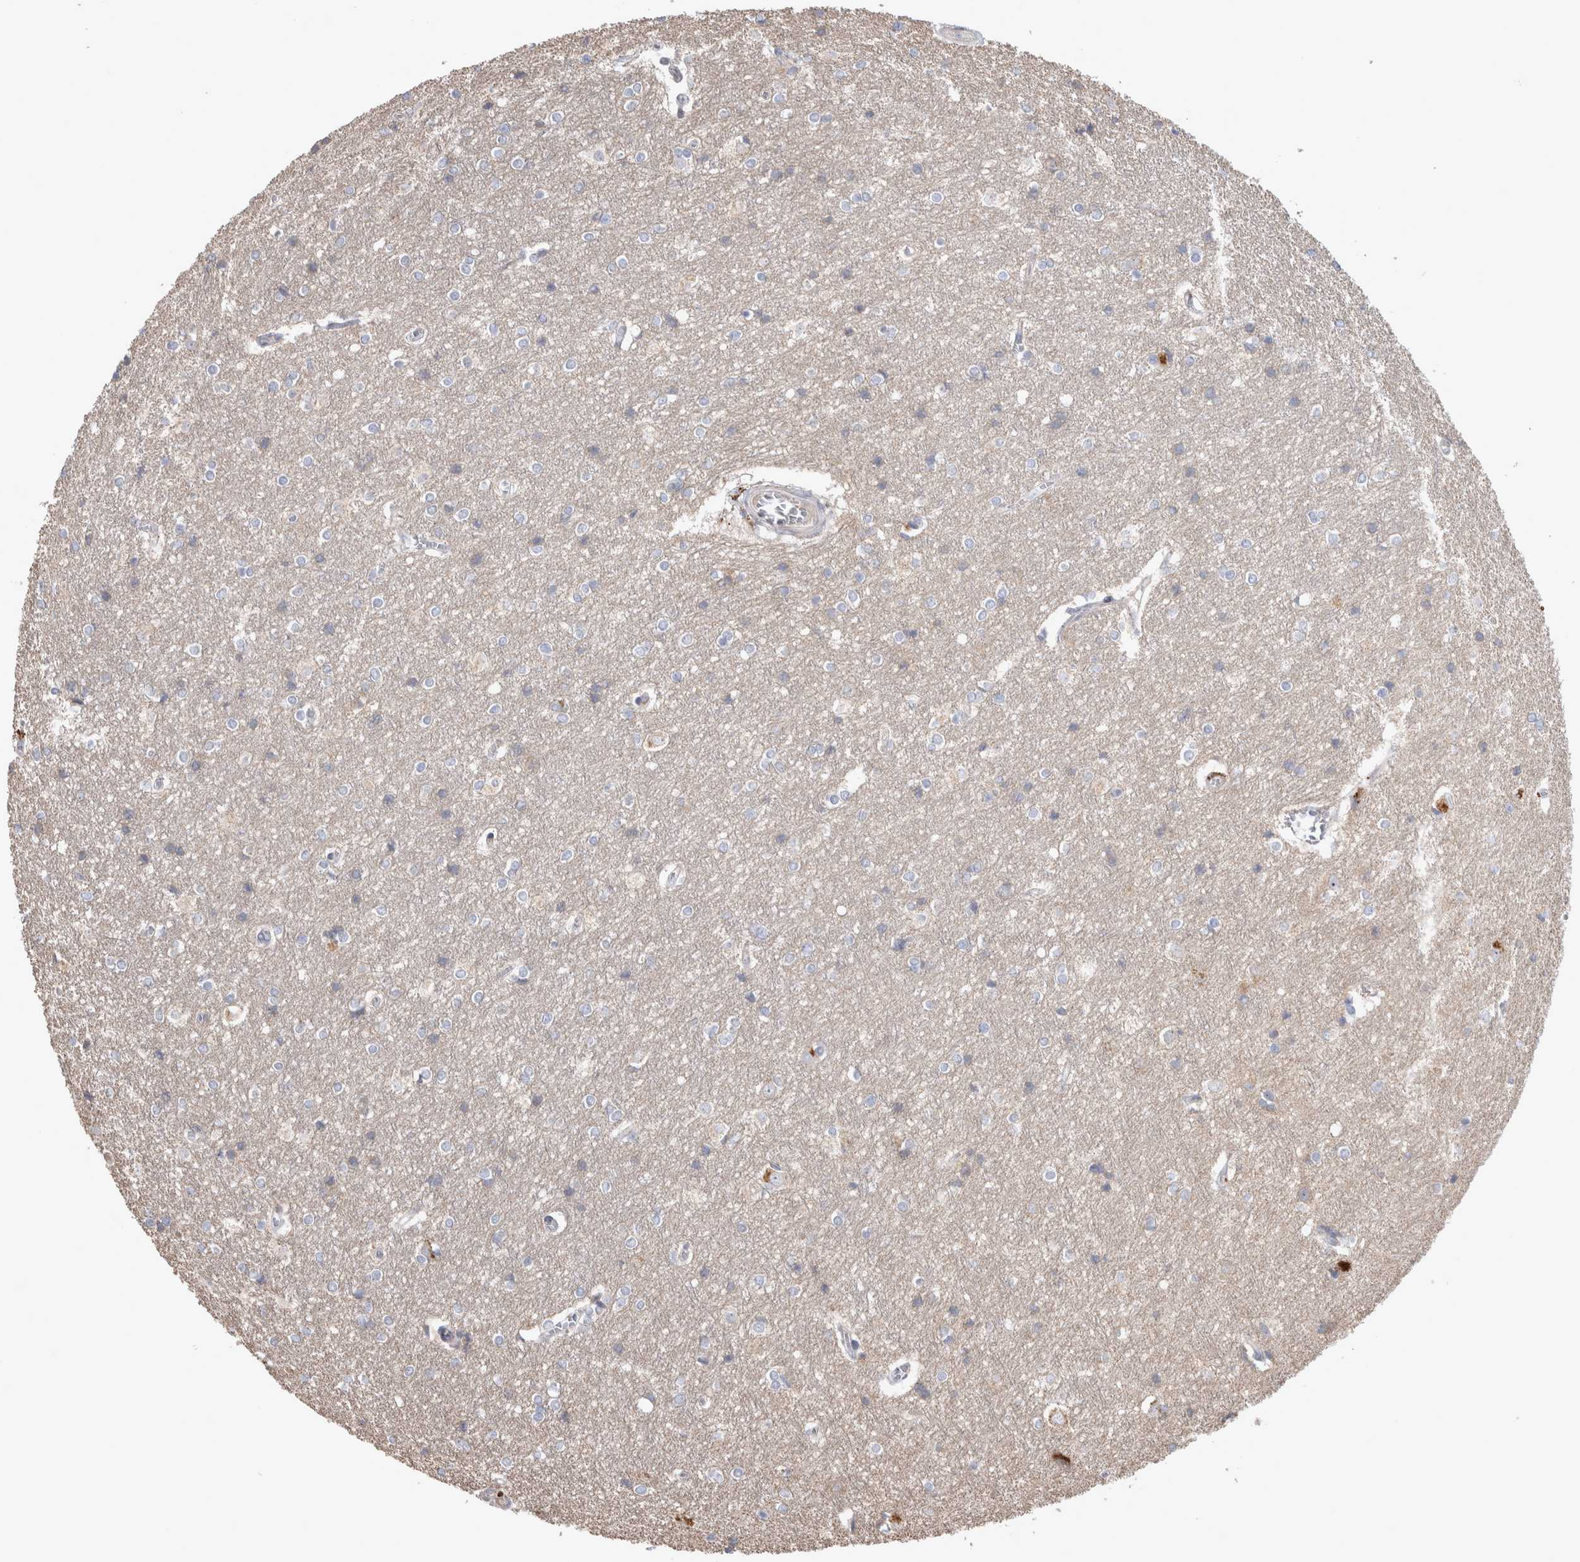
{"staining": {"intensity": "negative", "quantity": "none", "location": "none"}, "tissue": "cerebral cortex", "cell_type": "Endothelial cells", "image_type": "normal", "snomed": [{"axis": "morphology", "description": "Normal tissue, NOS"}, {"axis": "topography", "description": "Cerebral cortex"}], "caption": "Protein analysis of benign cerebral cortex reveals no significant expression in endothelial cells.", "gene": "SCO1", "patient": {"sex": "male", "age": 54}}